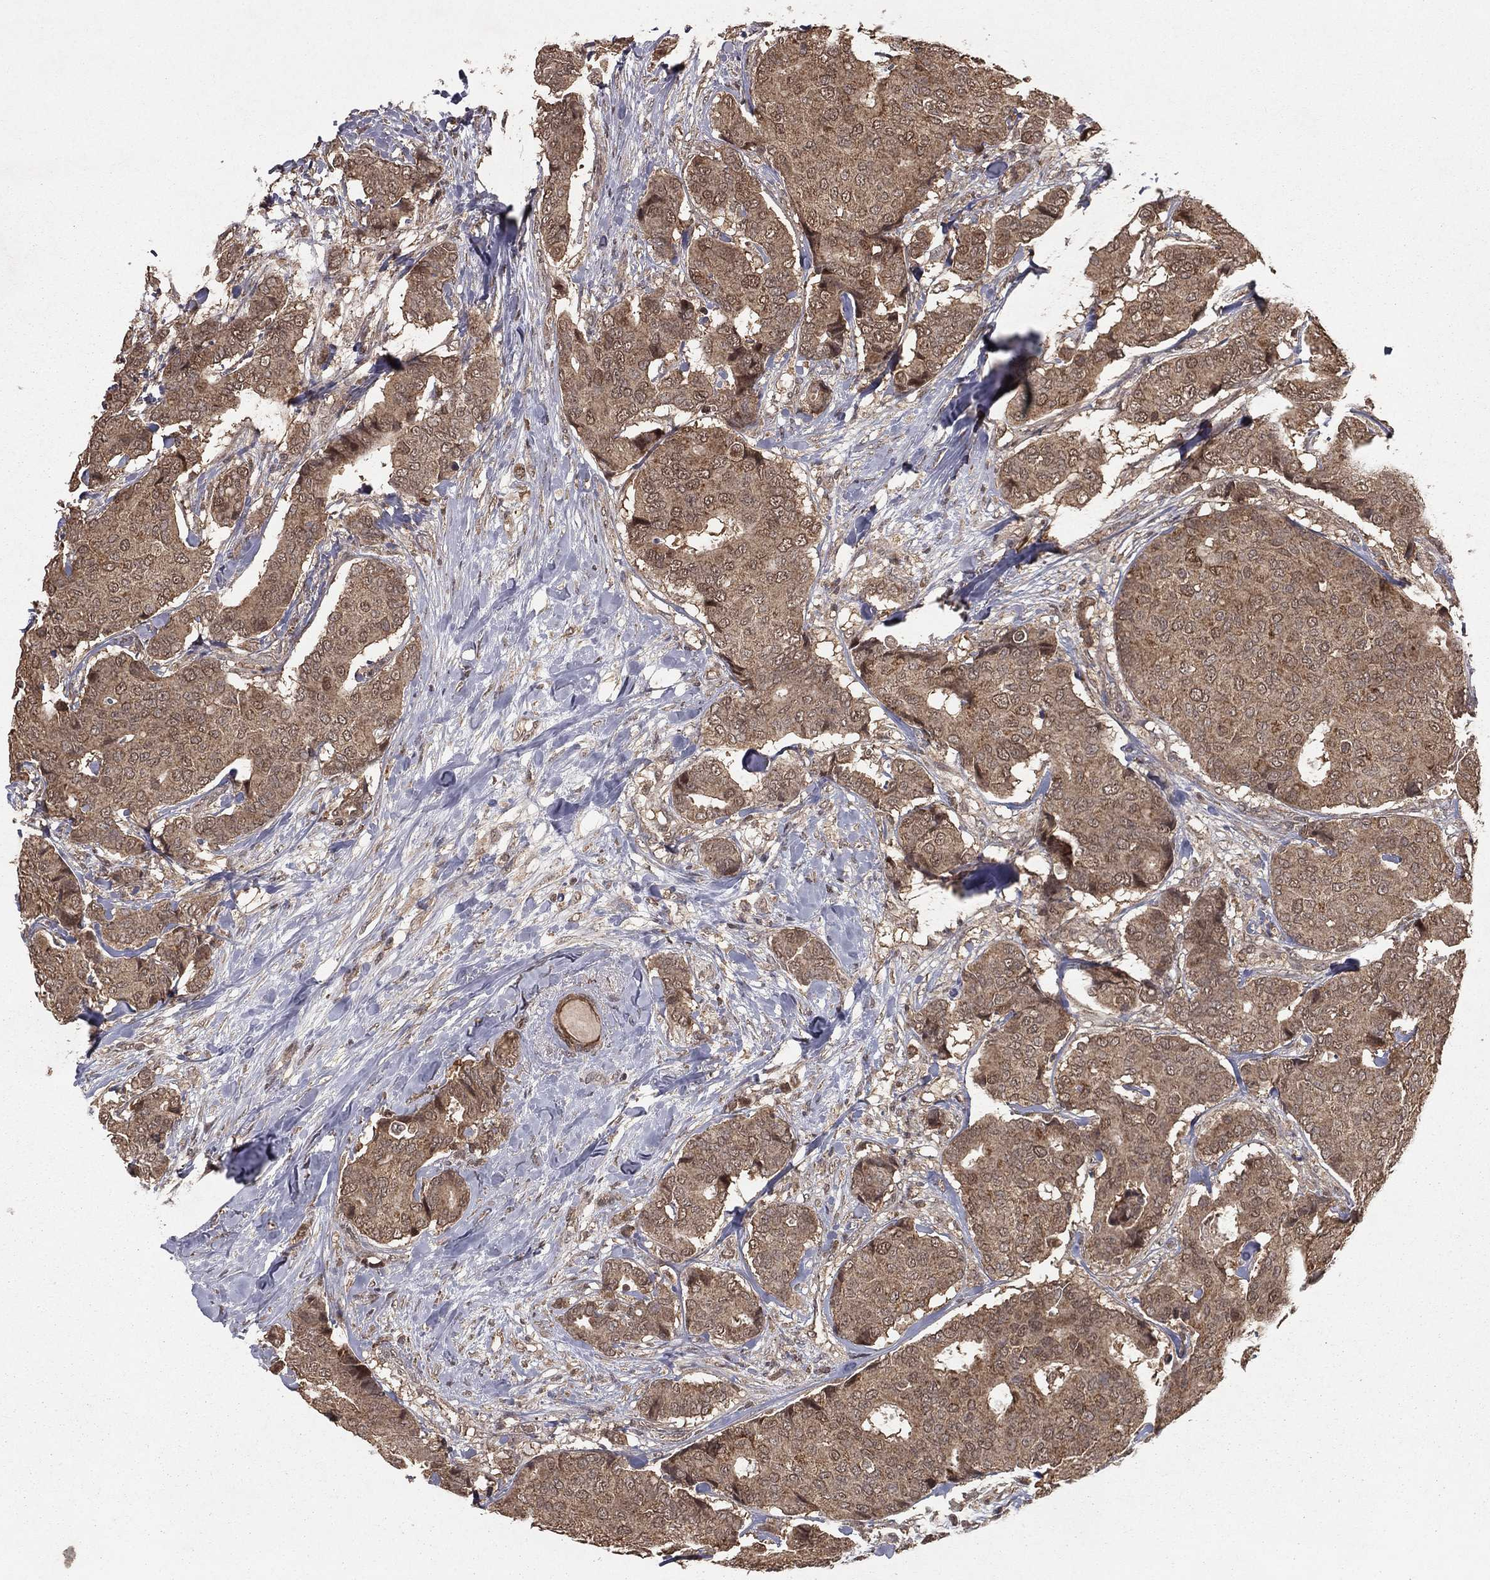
{"staining": {"intensity": "weak", "quantity": ">75%", "location": "cytoplasmic/membranous"}, "tissue": "breast cancer", "cell_type": "Tumor cells", "image_type": "cancer", "snomed": [{"axis": "morphology", "description": "Duct carcinoma"}, {"axis": "topography", "description": "Breast"}], "caption": "DAB (3,3'-diaminobenzidine) immunohistochemical staining of intraductal carcinoma (breast) exhibits weak cytoplasmic/membranous protein staining in about >75% of tumor cells. (IHC, brightfield microscopy, high magnification).", "gene": "ZDHHC15", "patient": {"sex": "female", "age": 75}}